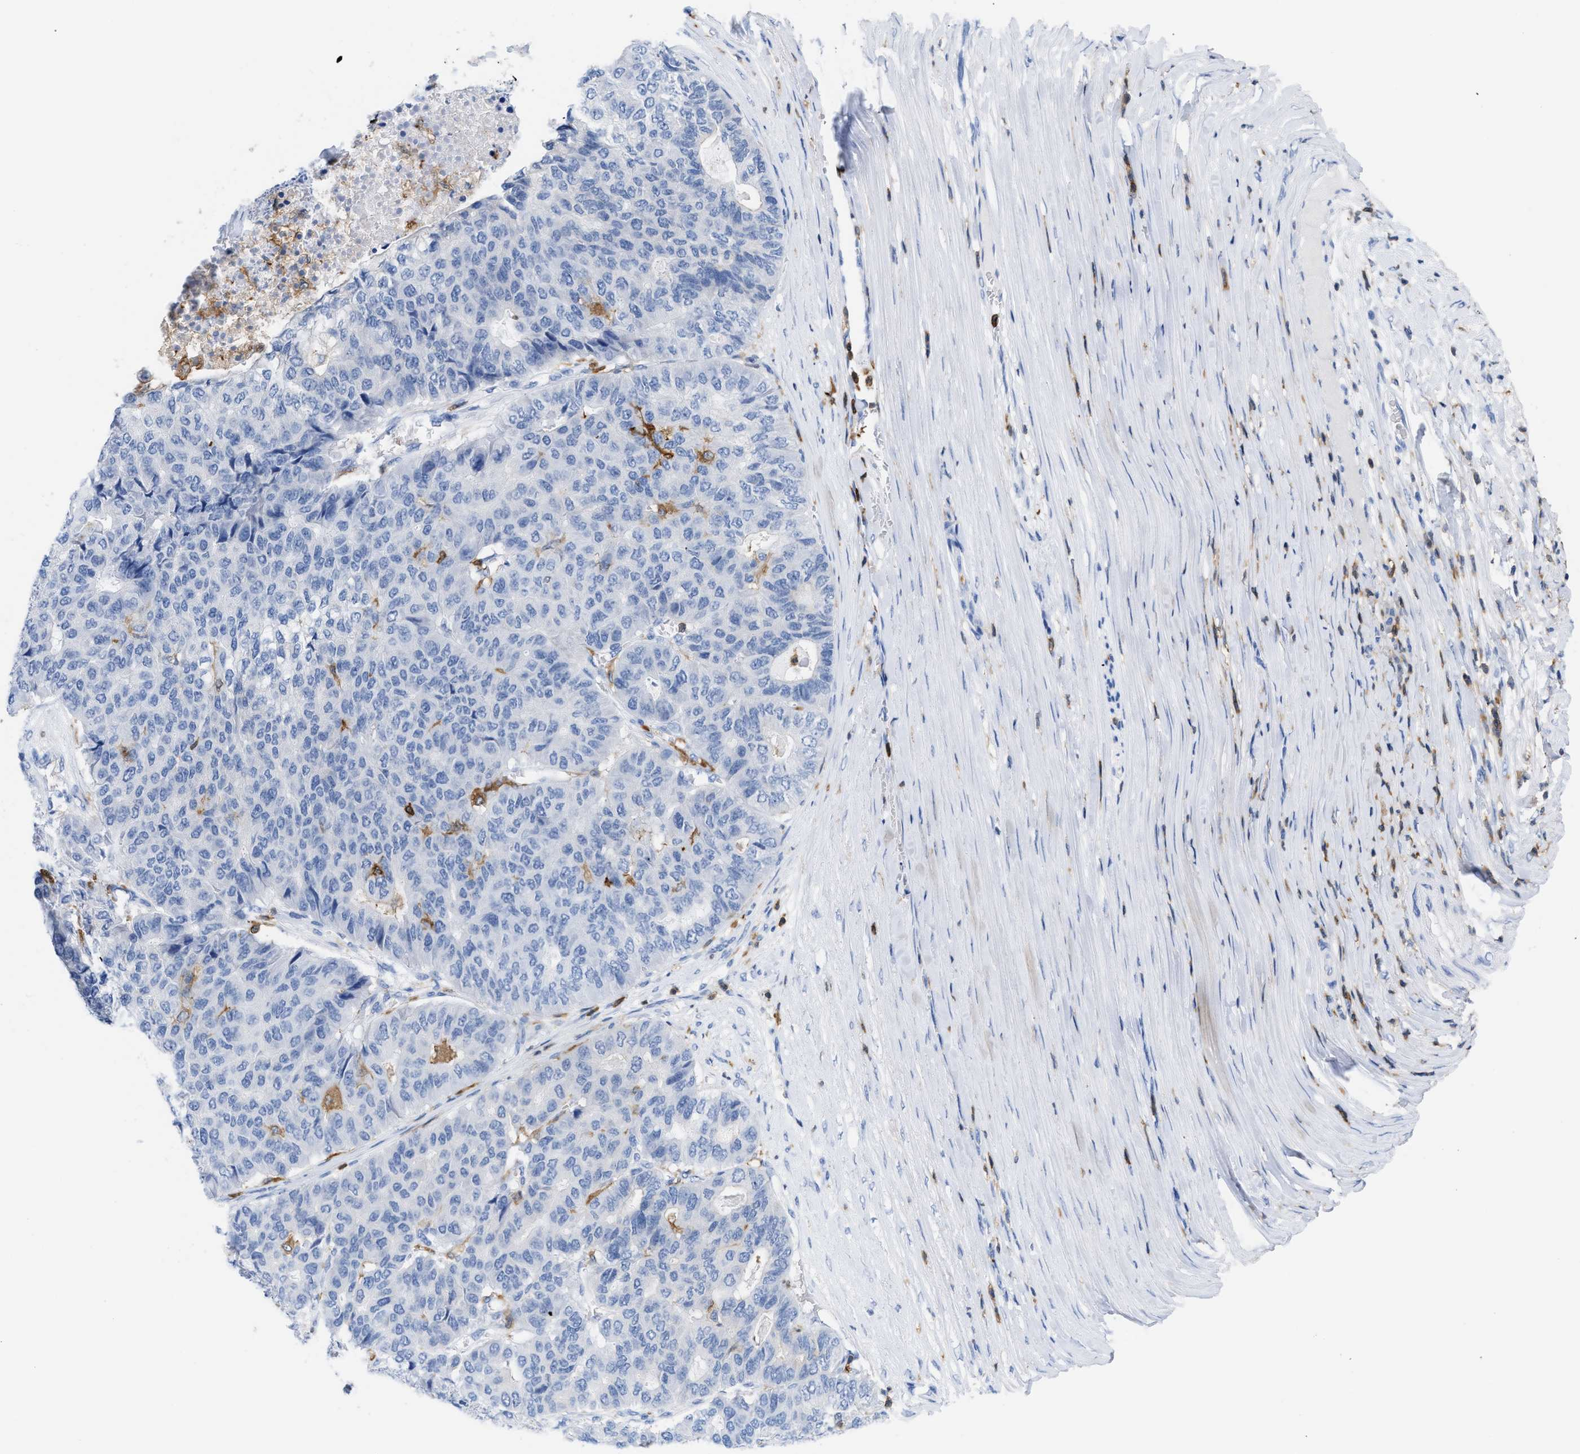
{"staining": {"intensity": "negative", "quantity": "none", "location": "none"}, "tissue": "pancreatic cancer", "cell_type": "Tumor cells", "image_type": "cancer", "snomed": [{"axis": "morphology", "description": "Adenocarcinoma, NOS"}, {"axis": "topography", "description": "Pancreas"}], "caption": "Protein analysis of pancreatic adenocarcinoma exhibits no significant positivity in tumor cells.", "gene": "LCP1", "patient": {"sex": "male", "age": 50}}